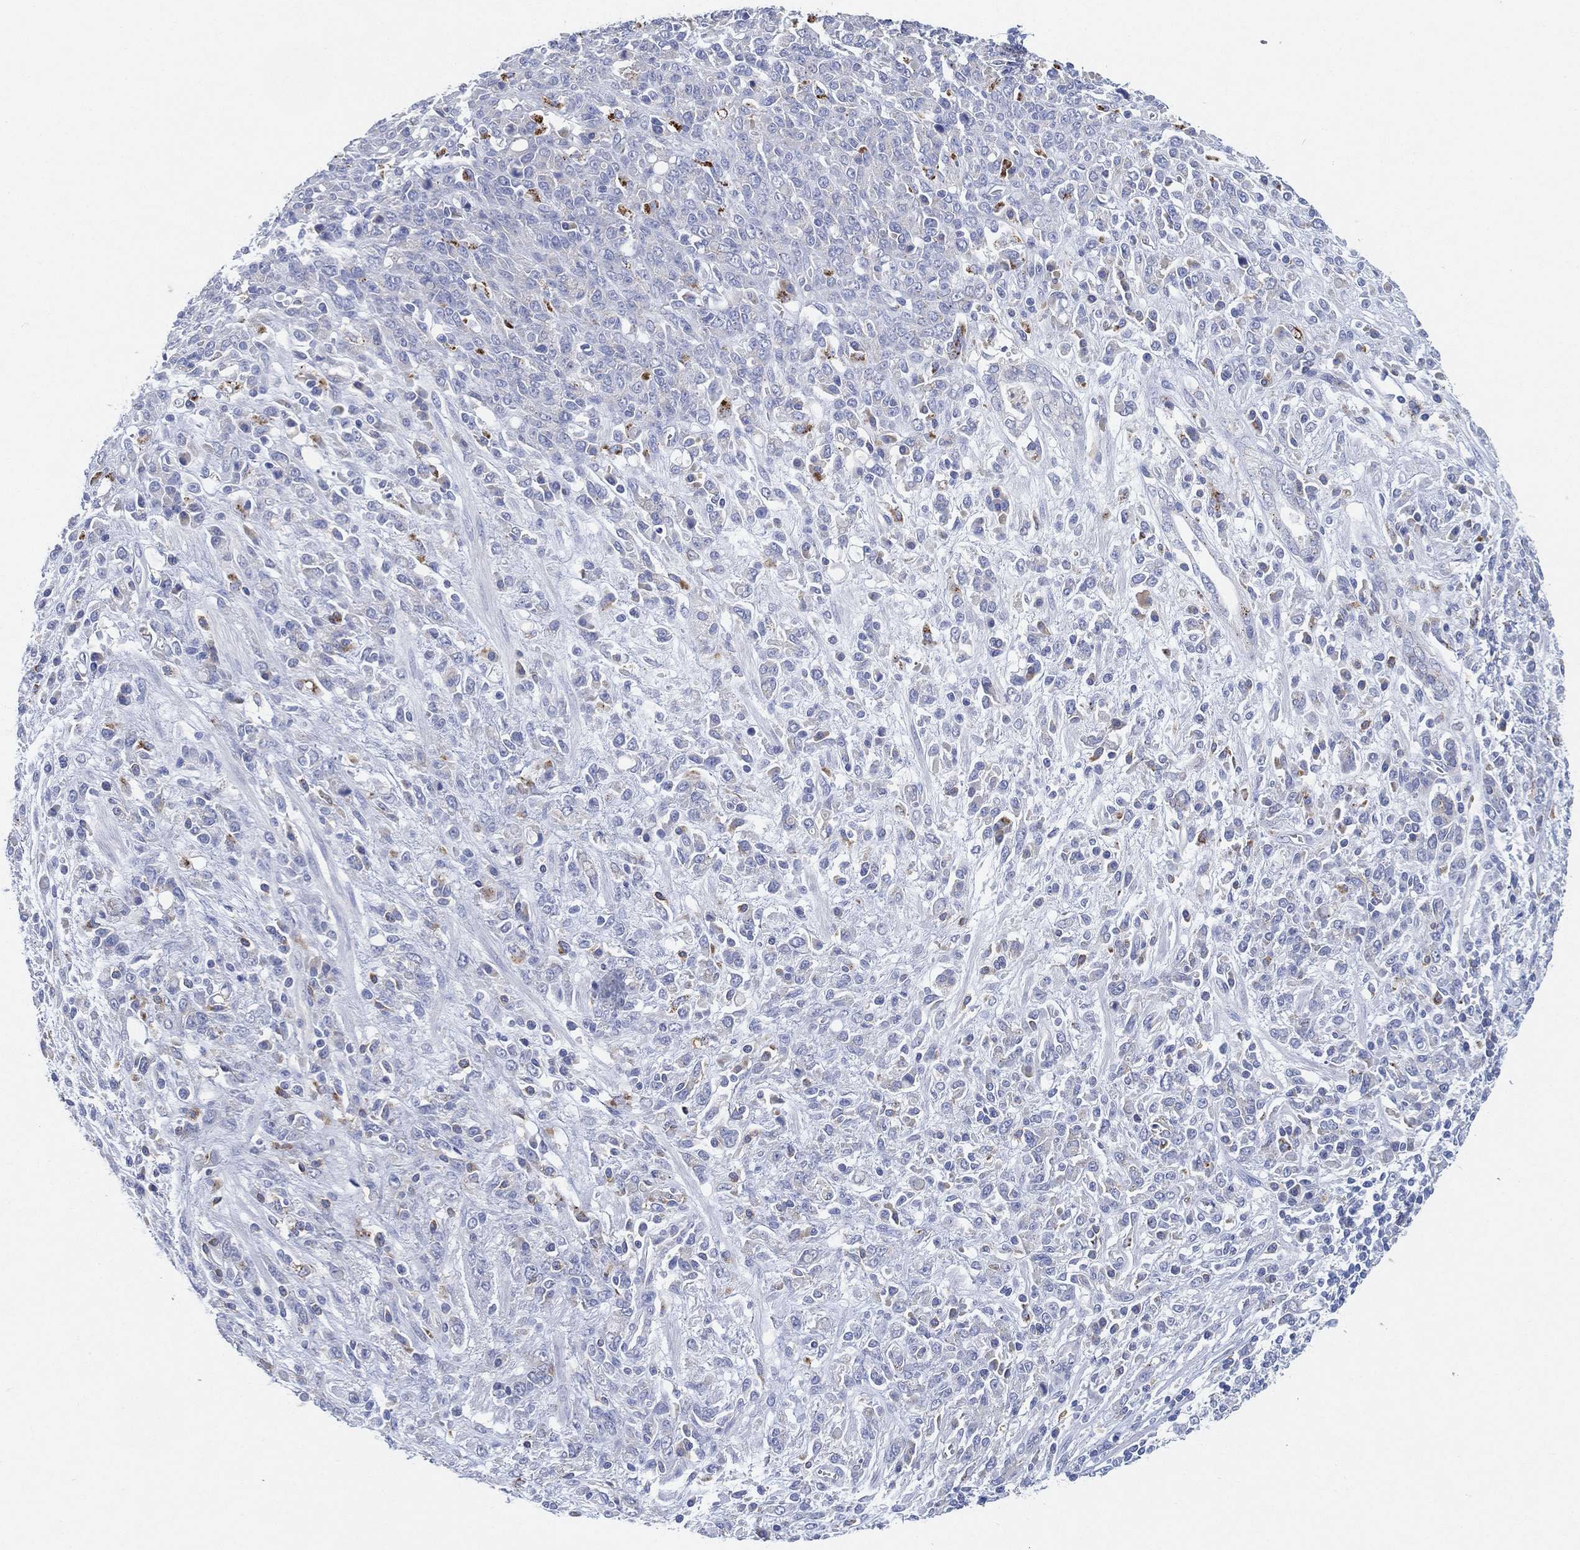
{"staining": {"intensity": "negative", "quantity": "none", "location": "none"}, "tissue": "stomach cancer", "cell_type": "Tumor cells", "image_type": "cancer", "snomed": [{"axis": "morphology", "description": "Adenocarcinoma, NOS"}, {"axis": "topography", "description": "Stomach"}], "caption": "The histopathology image shows no staining of tumor cells in stomach cancer (adenocarcinoma).", "gene": "GALNS", "patient": {"sex": "female", "age": 57}}